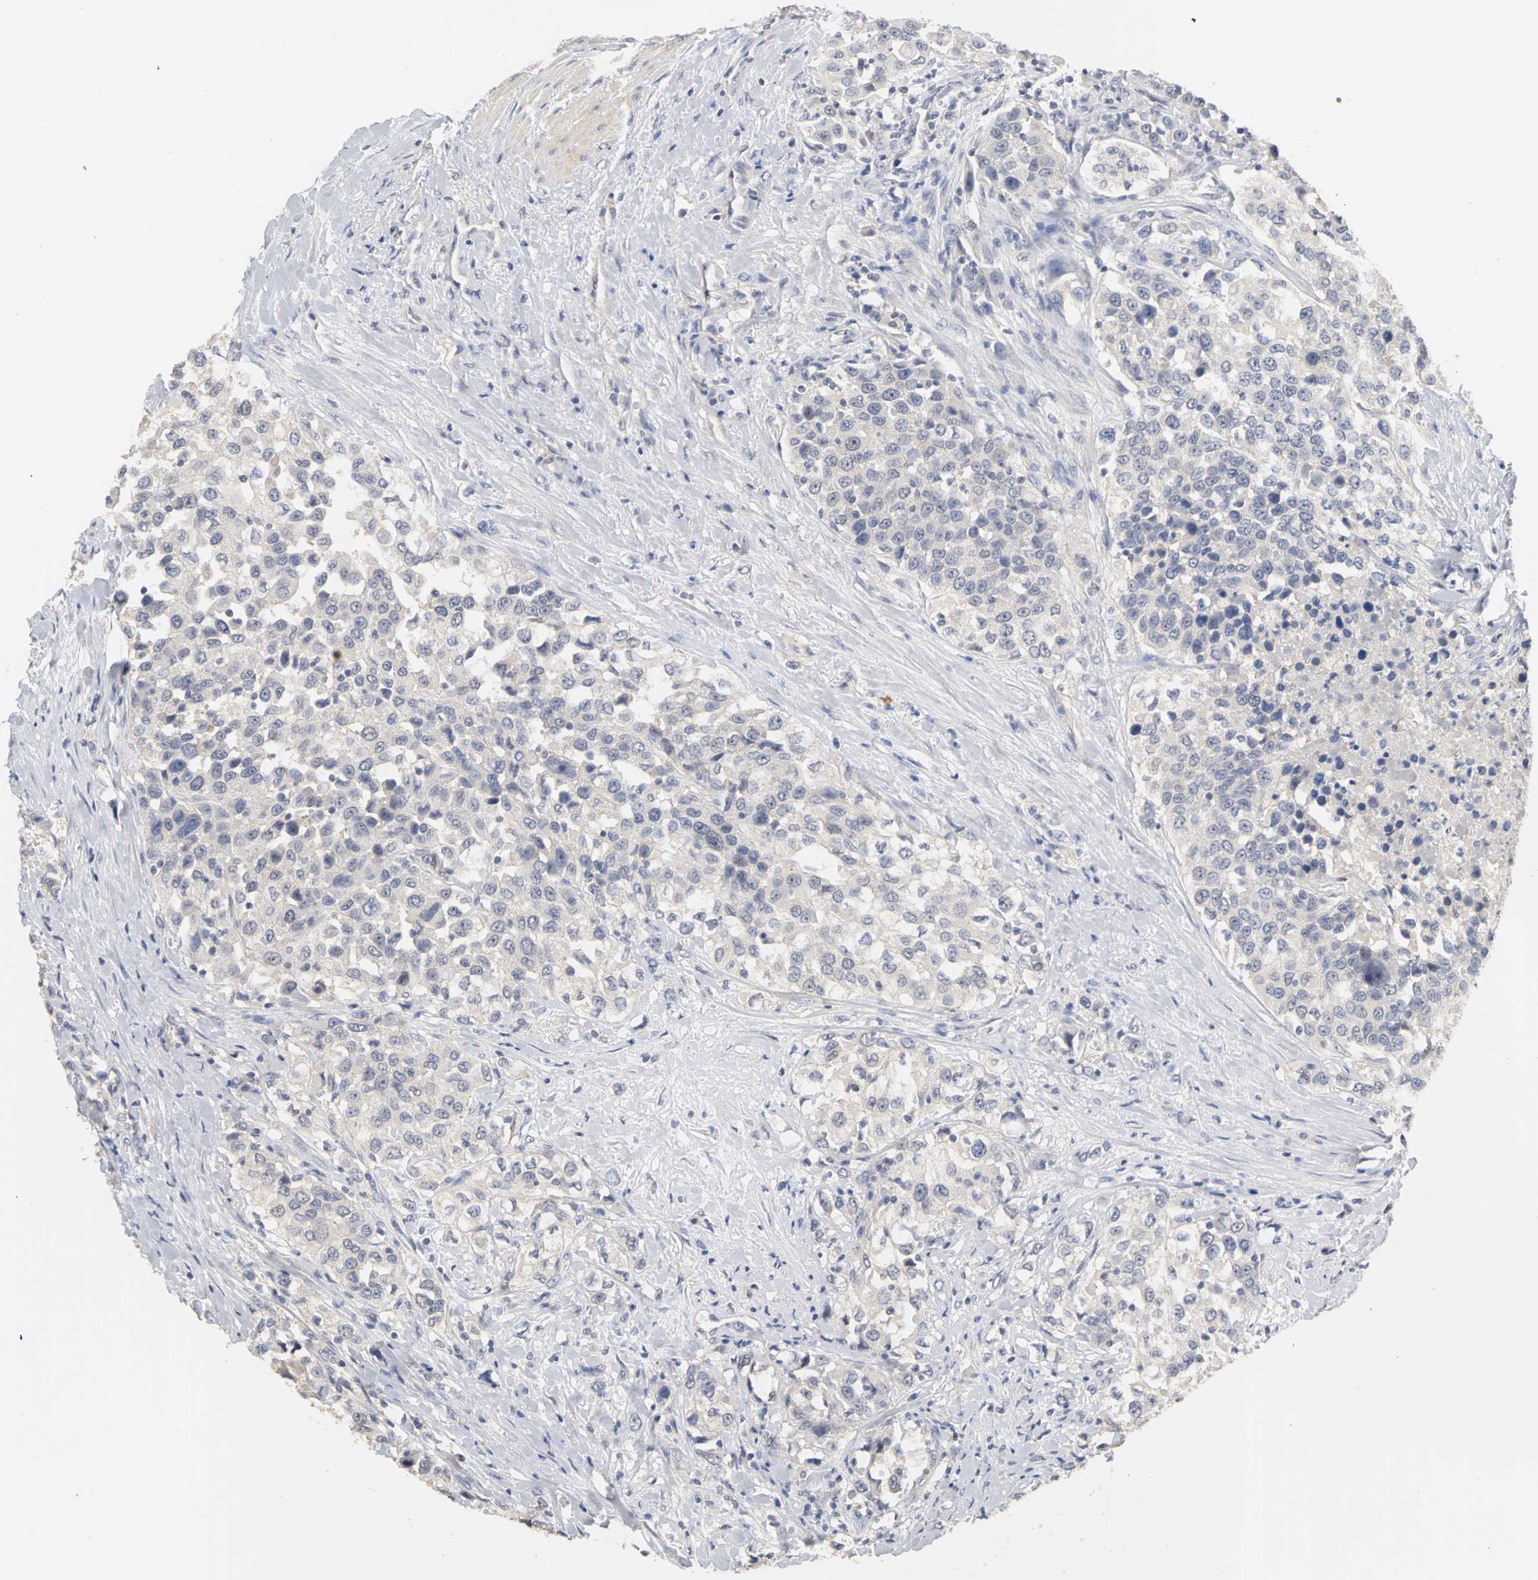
{"staining": {"intensity": "negative", "quantity": "none", "location": "none"}, "tissue": "urothelial cancer", "cell_type": "Tumor cells", "image_type": "cancer", "snomed": [{"axis": "morphology", "description": "Urothelial carcinoma, High grade"}, {"axis": "topography", "description": "Urinary bladder"}], "caption": "A high-resolution micrograph shows IHC staining of urothelial carcinoma (high-grade), which displays no significant positivity in tumor cells.", "gene": "PGR", "patient": {"sex": "female", "age": 80}}